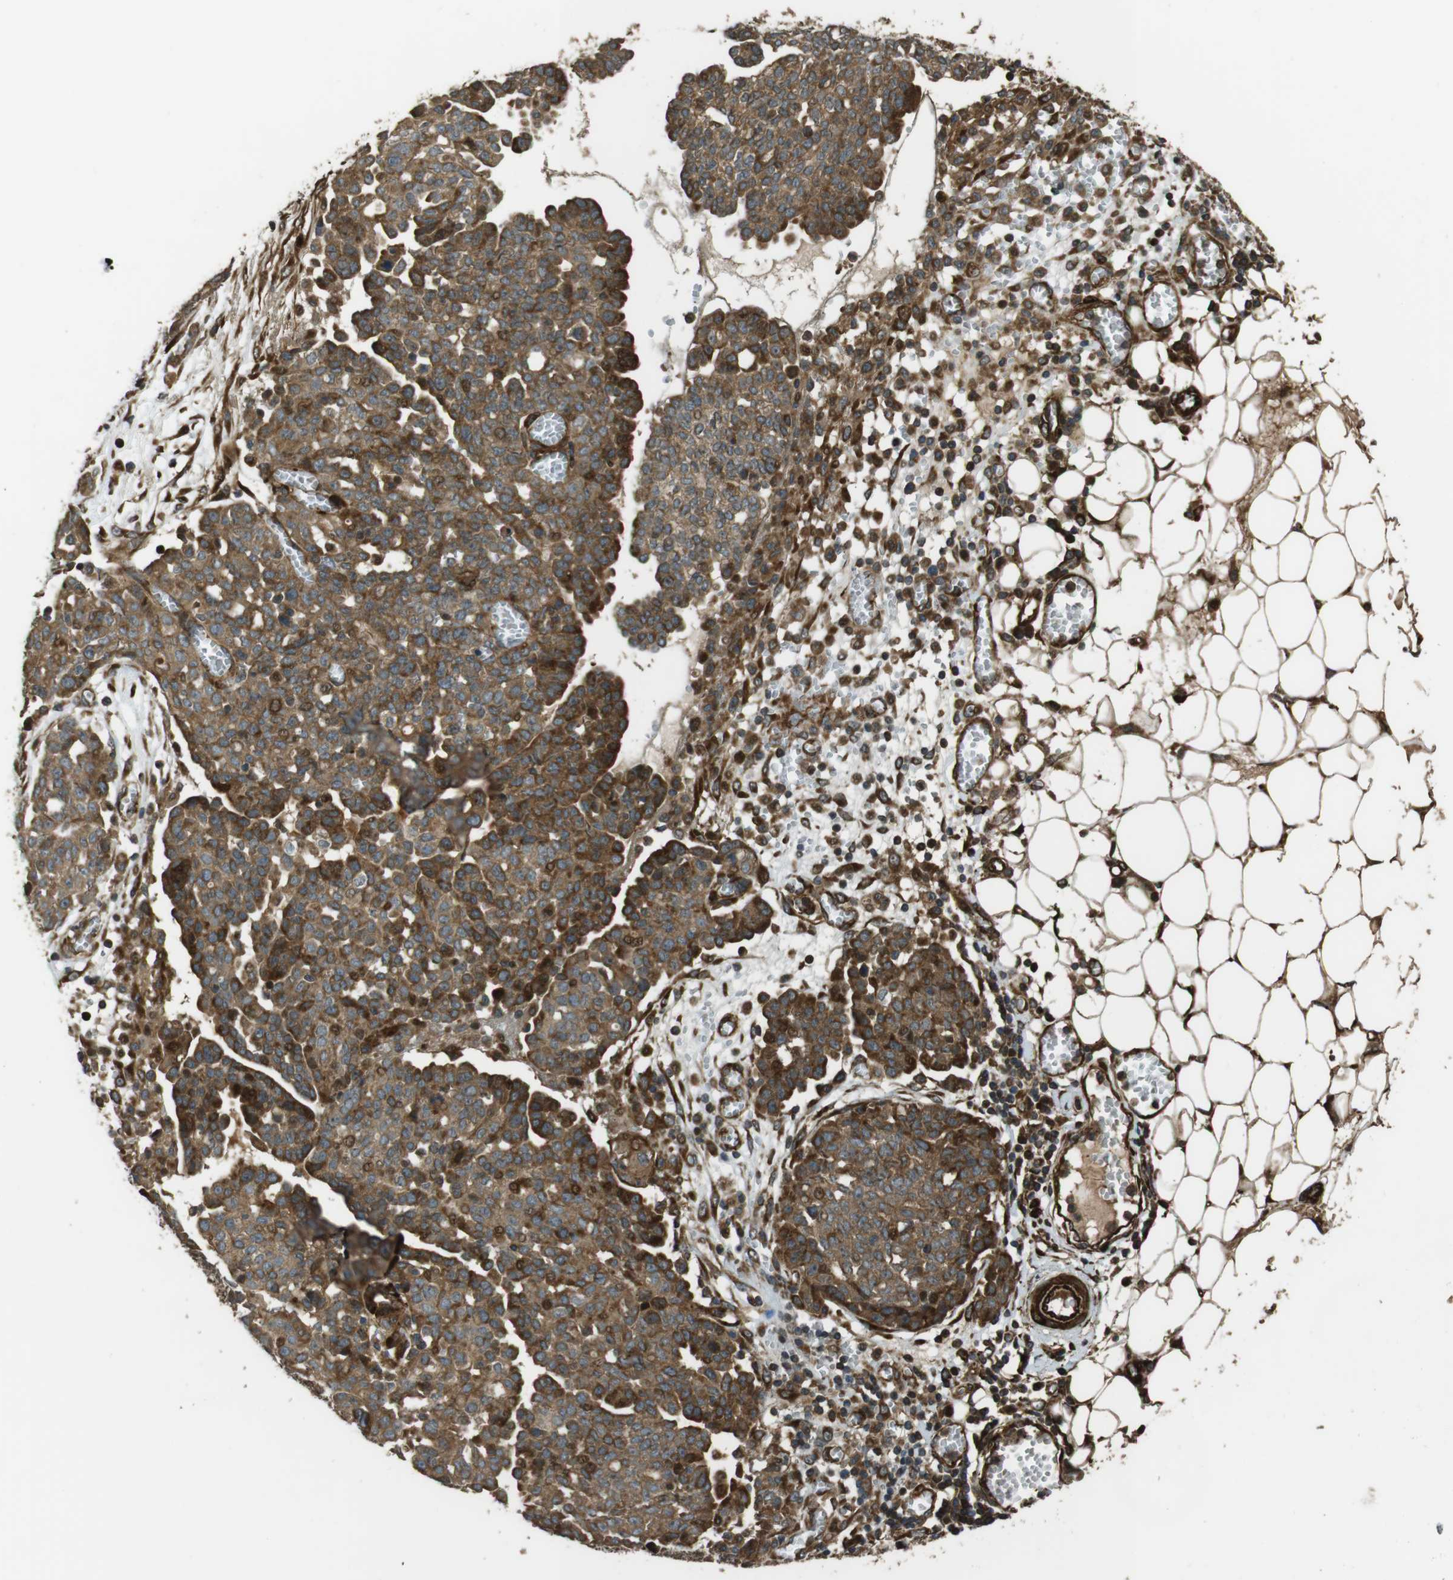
{"staining": {"intensity": "moderate", "quantity": "25%-75%", "location": "cytoplasmic/membranous,nuclear"}, "tissue": "ovarian cancer", "cell_type": "Tumor cells", "image_type": "cancer", "snomed": [{"axis": "morphology", "description": "Cystadenocarcinoma, serous, NOS"}, {"axis": "topography", "description": "Soft tissue"}, {"axis": "topography", "description": "Ovary"}], "caption": "Protein staining shows moderate cytoplasmic/membranous and nuclear expression in approximately 25%-75% of tumor cells in ovarian cancer (serous cystadenocarcinoma).", "gene": "MSRB3", "patient": {"sex": "female", "age": 57}}